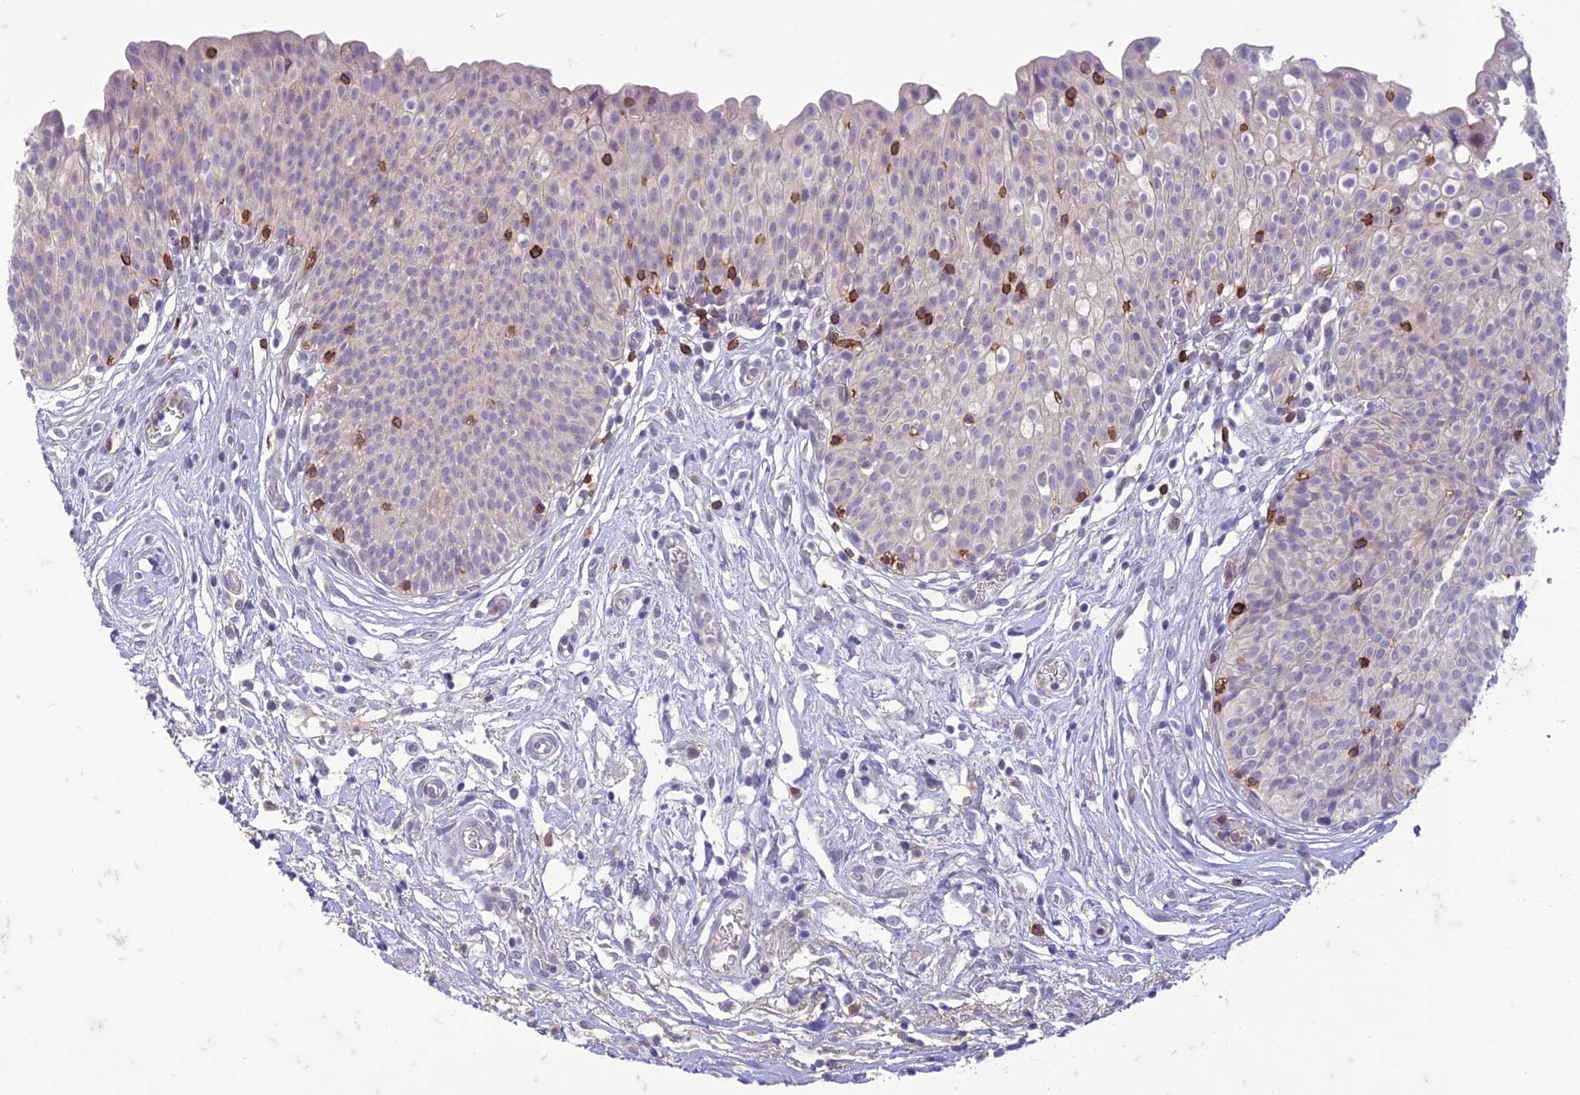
{"staining": {"intensity": "negative", "quantity": "none", "location": "none"}, "tissue": "urinary bladder", "cell_type": "Urothelial cells", "image_type": "normal", "snomed": [{"axis": "morphology", "description": "Normal tissue, NOS"}, {"axis": "topography", "description": "Urinary bladder"}], "caption": "A high-resolution micrograph shows IHC staining of normal urinary bladder, which exhibits no significant expression in urothelial cells. (Immunohistochemistry (ihc), brightfield microscopy, high magnification).", "gene": "ITGAE", "patient": {"sex": "male", "age": 55}}